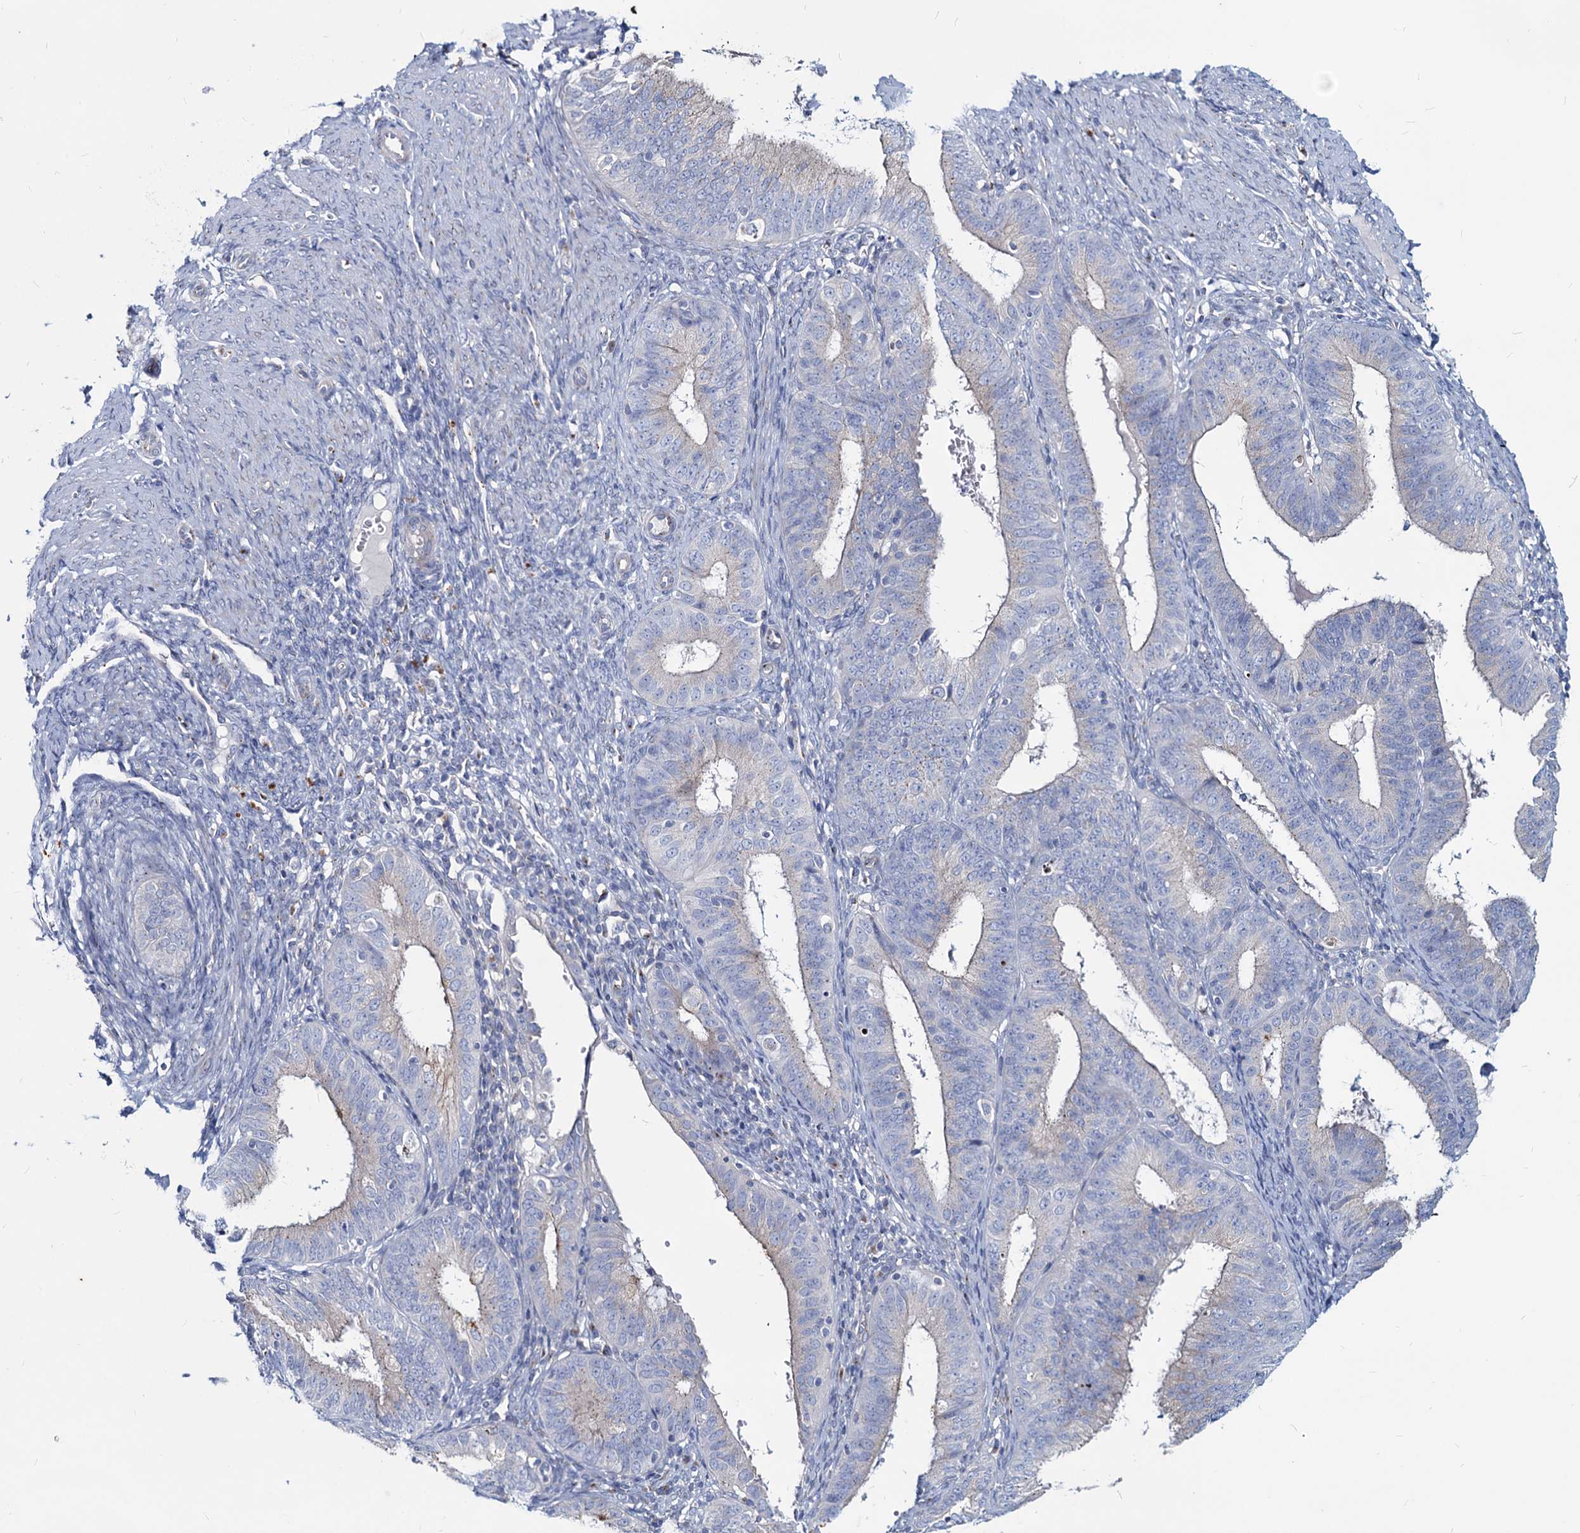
{"staining": {"intensity": "negative", "quantity": "none", "location": "none"}, "tissue": "endometrial cancer", "cell_type": "Tumor cells", "image_type": "cancer", "snomed": [{"axis": "morphology", "description": "Adenocarcinoma, NOS"}, {"axis": "topography", "description": "Endometrium"}], "caption": "High power microscopy photomicrograph of an IHC photomicrograph of endometrial cancer, revealing no significant positivity in tumor cells.", "gene": "AGBL4", "patient": {"sex": "female", "age": 51}}